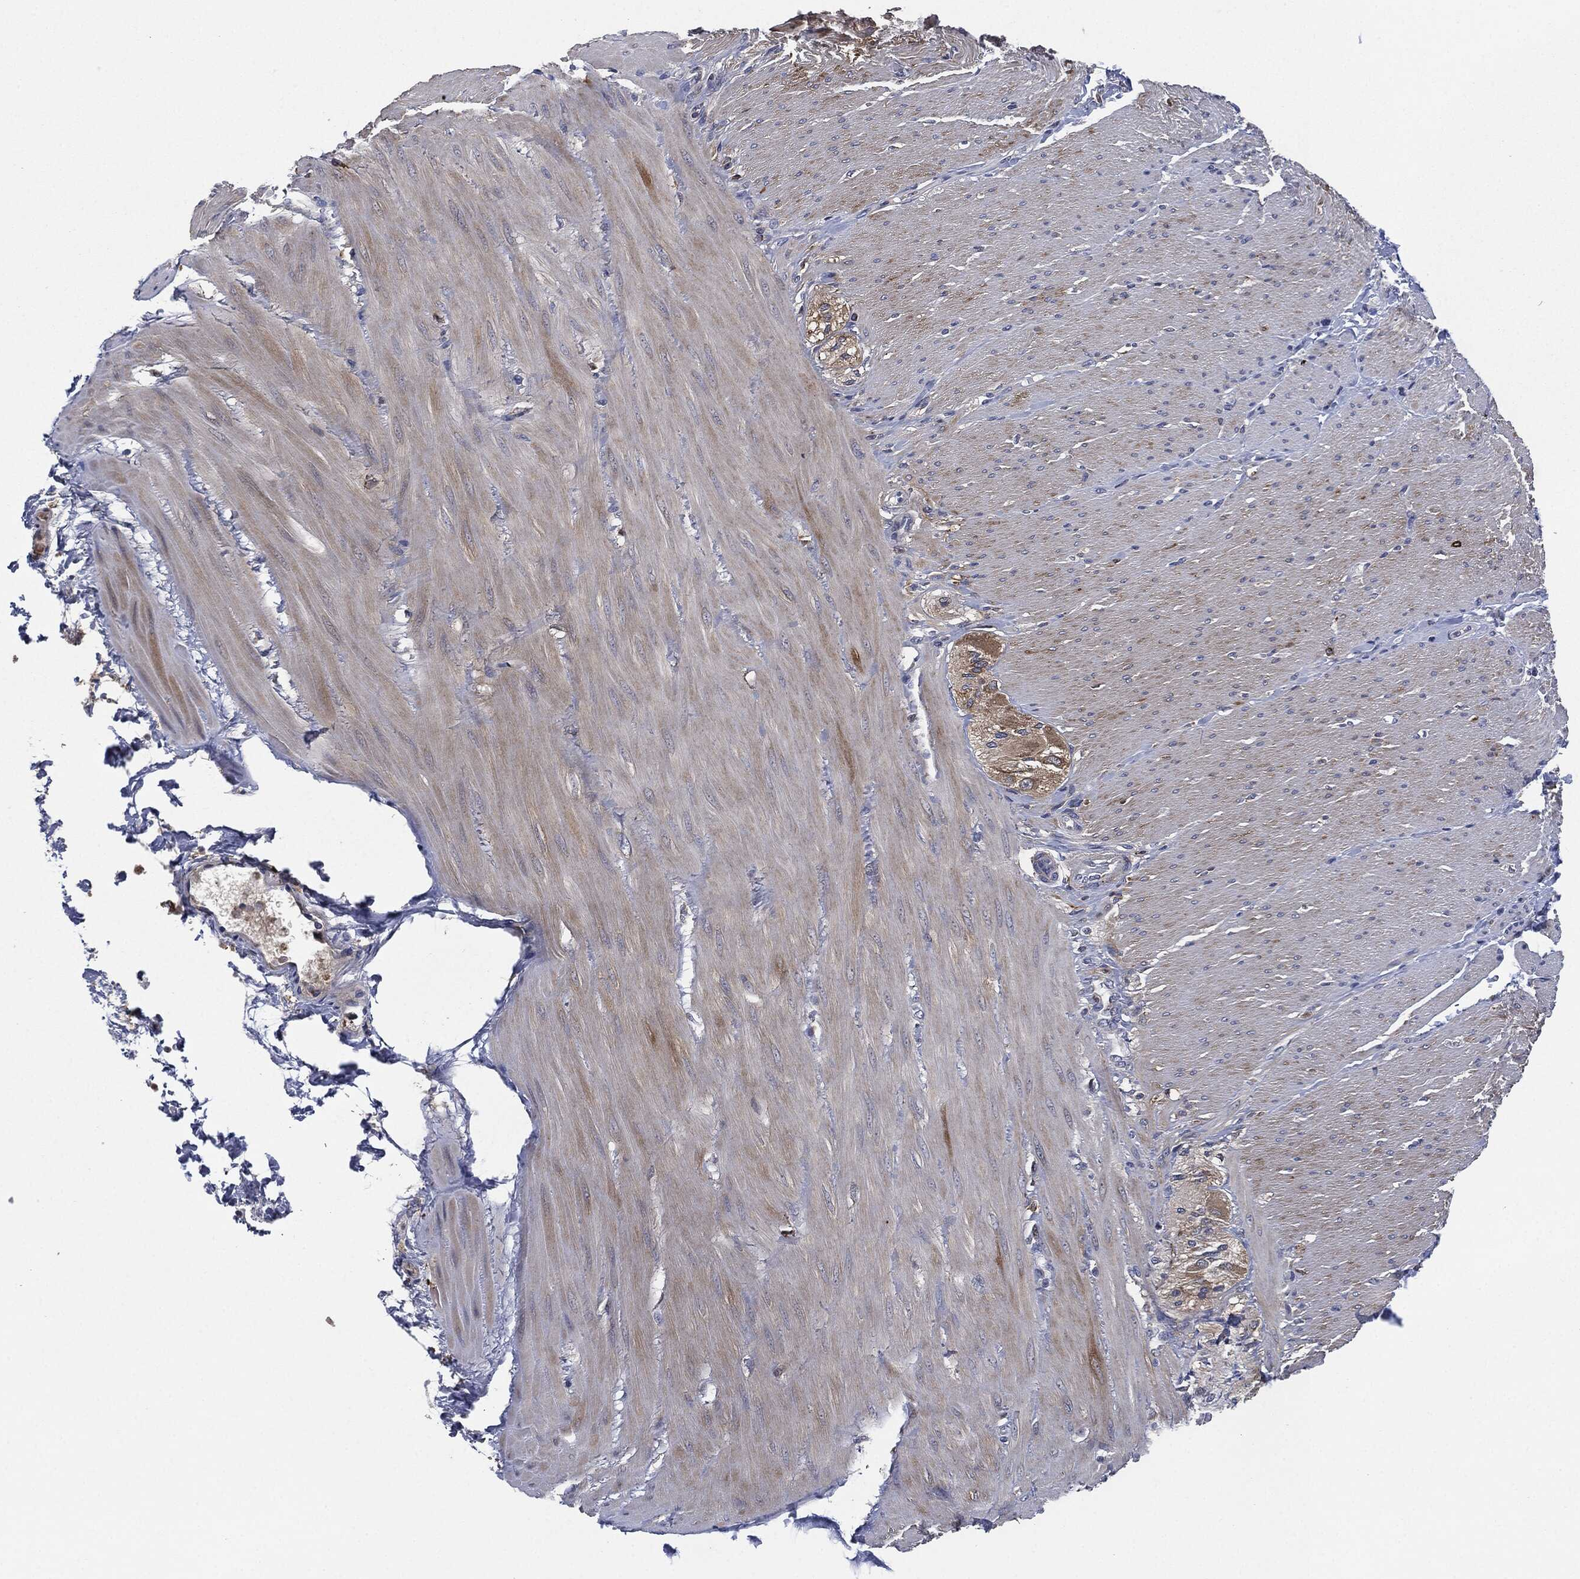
{"staining": {"intensity": "negative", "quantity": "none", "location": "none"}, "tissue": "soft tissue", "cell_type": "Fibroblasts", "image_type": "normal", "snomed": [{"axis": "morphology", "description": "Normal tissue, NOS"}, {"axis": "topography", "description": "Smooth muscle"}, {"axis": "topography", "description": "Duodenum"}, {"axis": "topography", "description": "Peripheral nerve tissue"}], "caption": "A high-resolution micrograph shows immunohistochemistry staining of benign soft tissue, which displays no significant staining in fibroblasts. (Immunohistochemistry (ihc), brightfield microscopy, high magnification).", "gene": "TMEM11", "patient": {"sex": "female", "age": 61}}